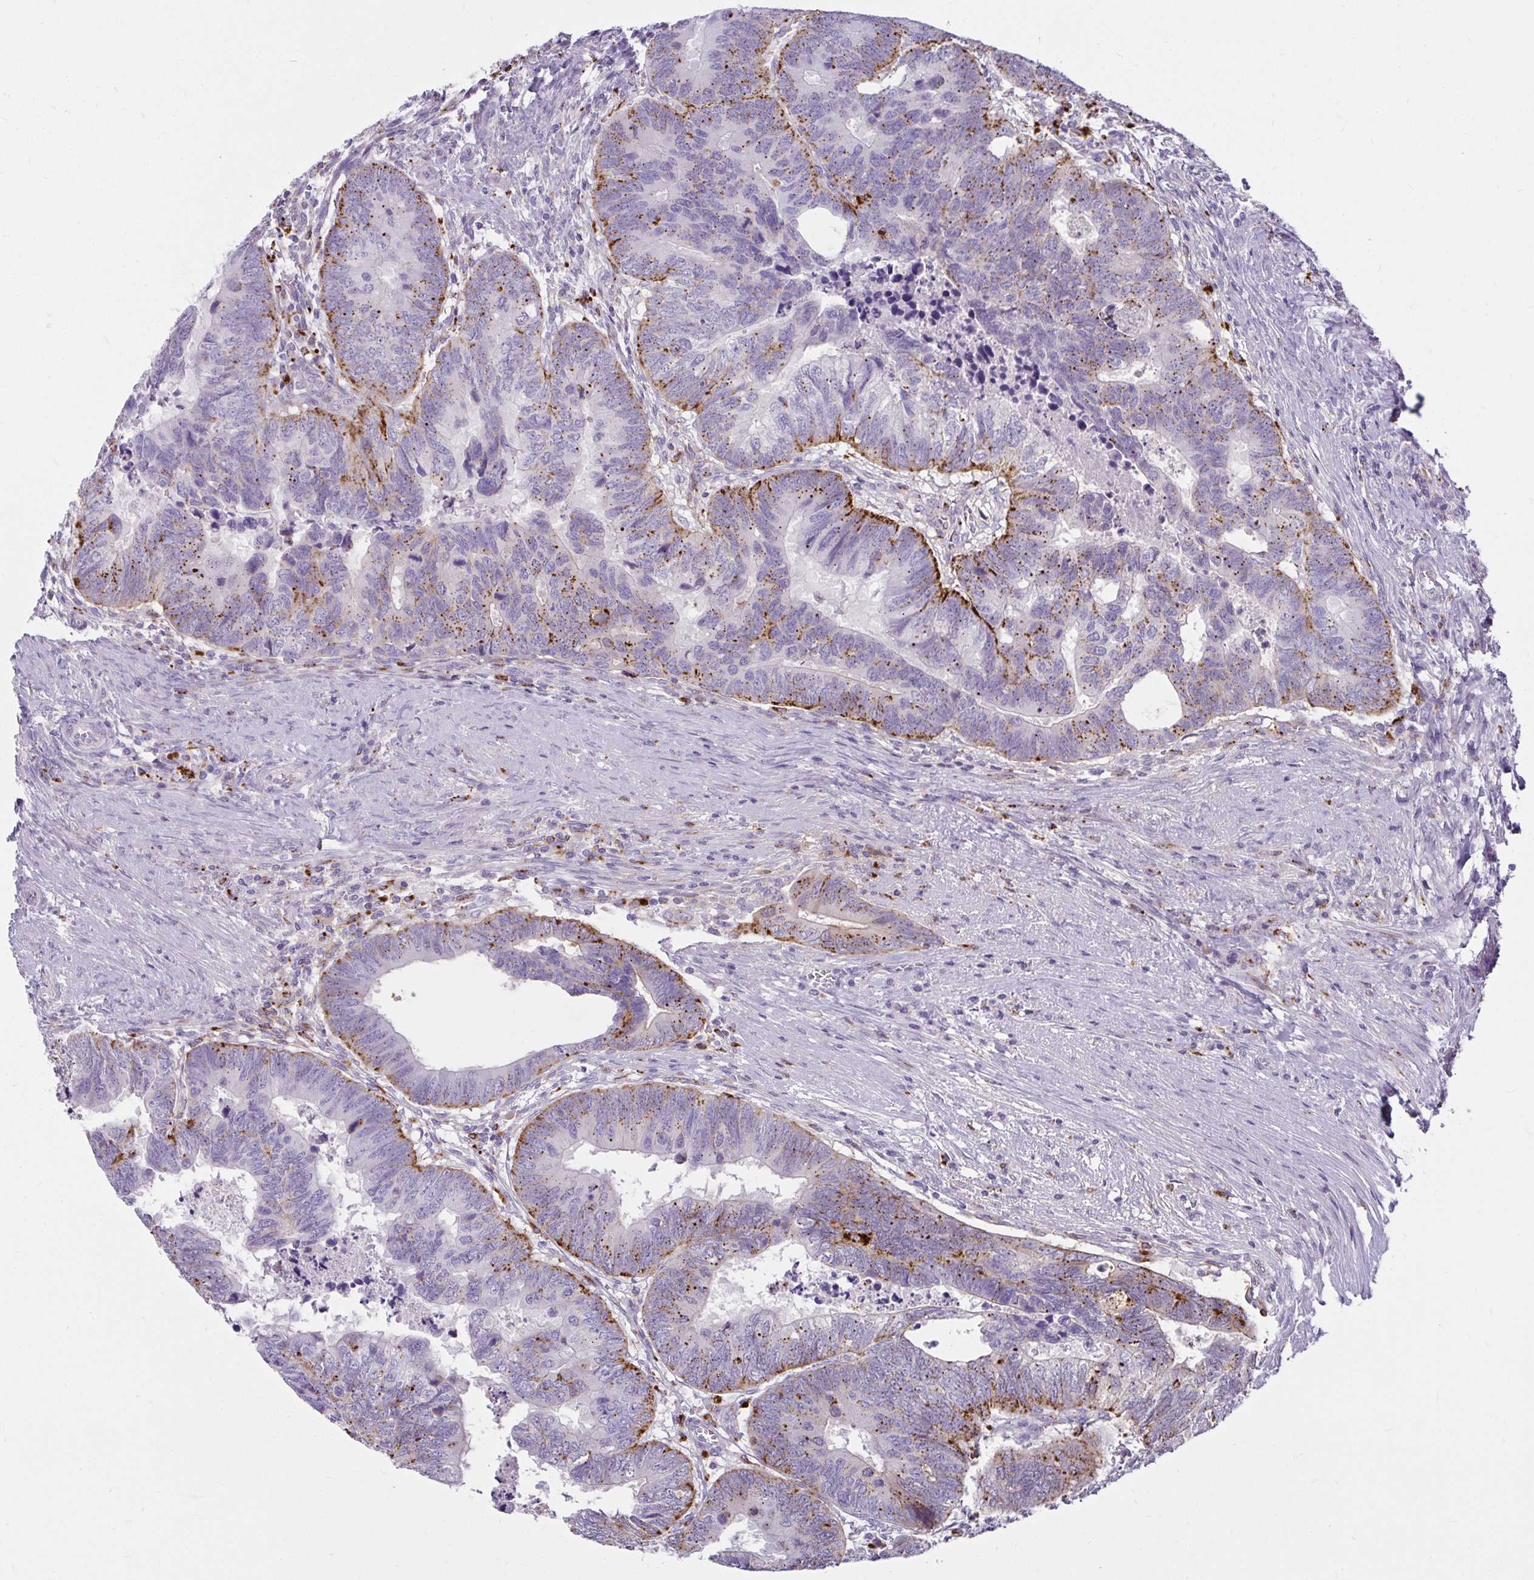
{"staining": {"intensity": "strong", "quantity": "25%-75%", "location": "cytoplasmic/membranous"}, "tissue": "colorectal cancer", "cell_type": "Tumor cells", "image_type": "cancer", "snomed": [{"axis": "morphology", "description": "Adenocarcinoma, NOS"}, {"axis": "topography", "description": "Colon"}], "caption": "A high-resolution micrograph shows immunohistochemistry staining of colorectal cancer, which shows strong cytoplasmic/membranous positivity in approximately 25%-75% of tumor cells.", "gene": "CTSZ", "patient": {"sex": "male", "age": 62}}